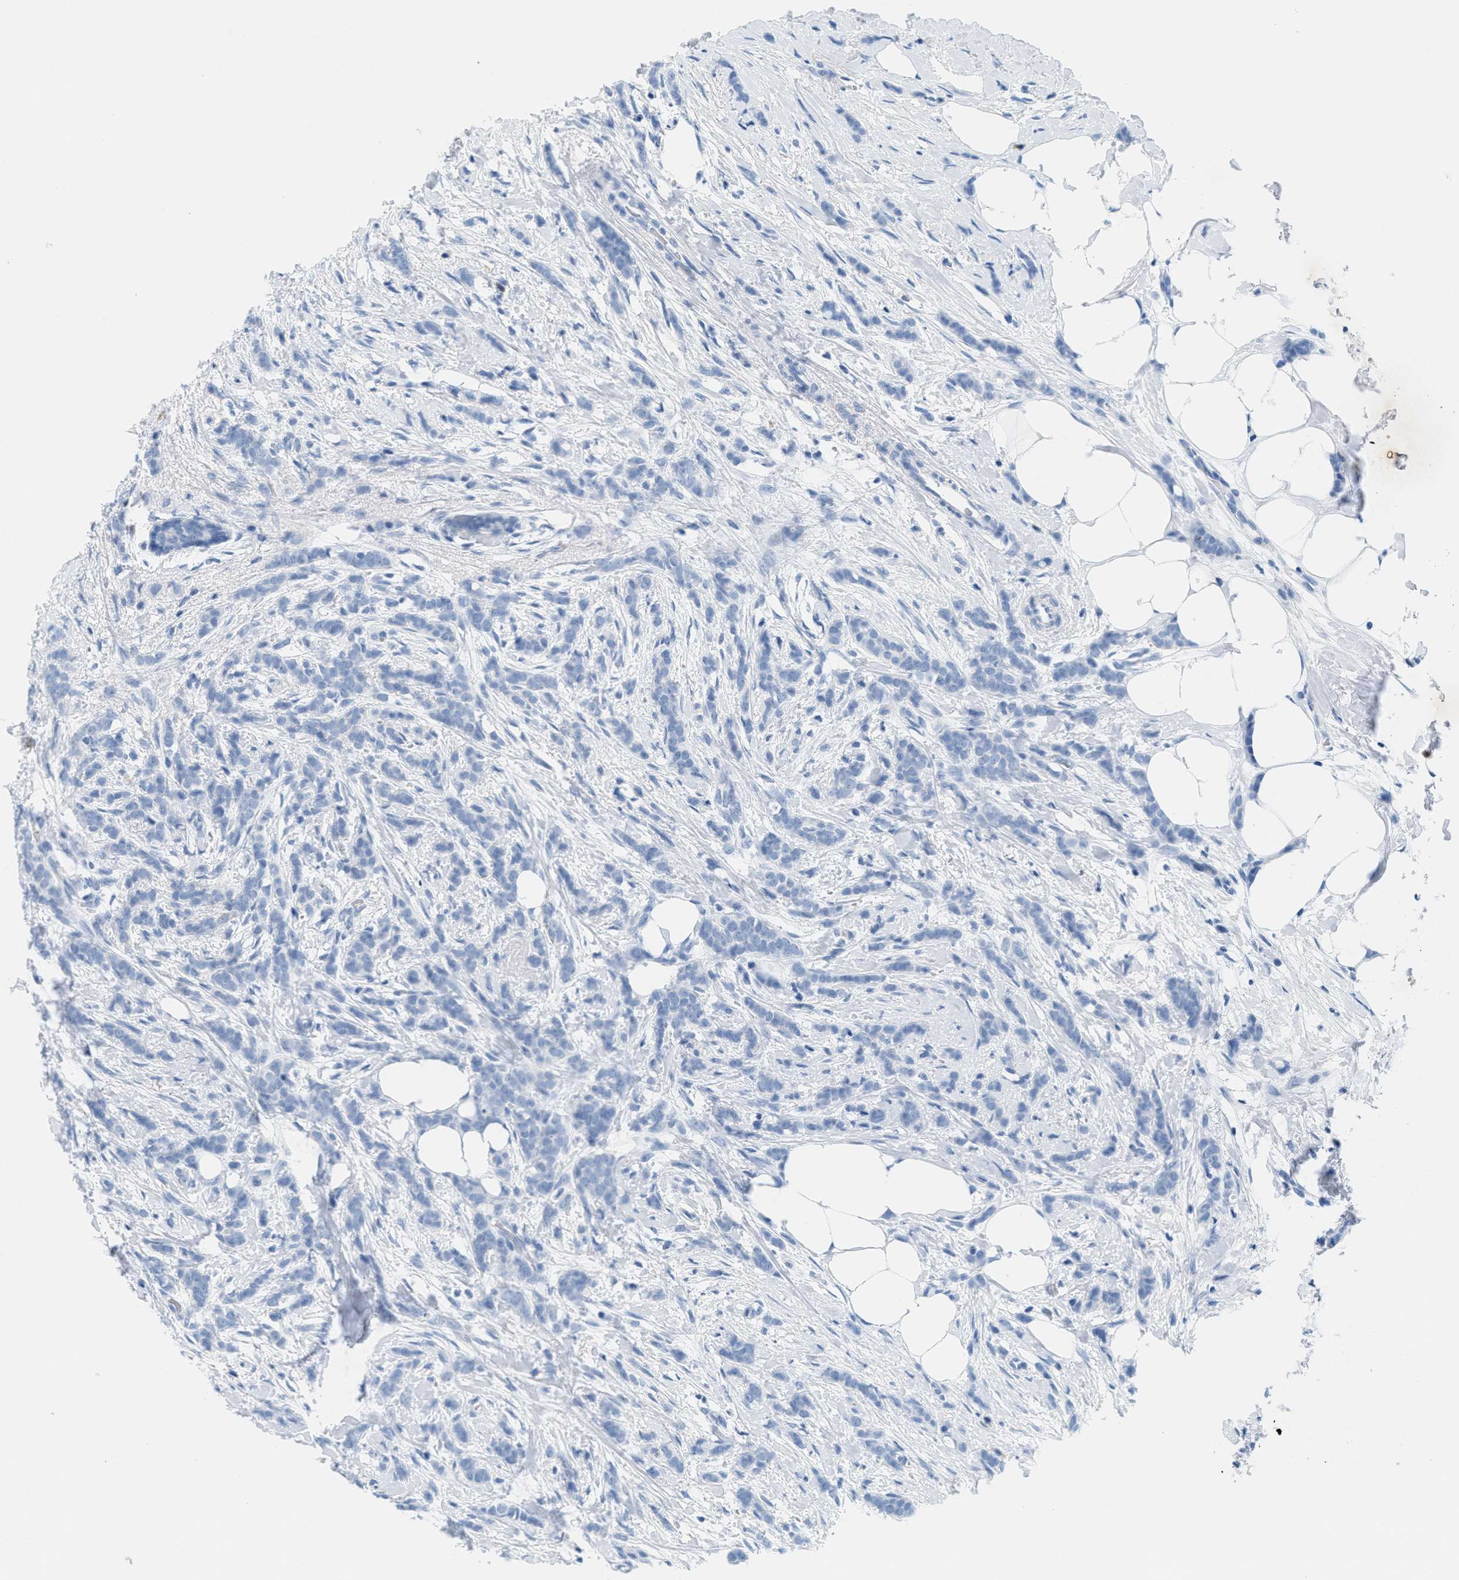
{"staining": {"intensity": "negative", "quantity": "none", "location": "none"}, "tissue": "breast cancer", "cell_type": "Tumor cells", "image_type": "cancer", "snomed": [{"axis": "morphology", "description": "Lobular carcinoma, in situ"}, {"axis": "morphology", "description": "Lobular carcinoma"}, {"axis": "topography", "description": "Breast"}], "caption": "This is a histopathology image of immunohistochemistry (IHC) staining of breast lobular carcinoma, which shows no staining in tumor cells.", "gene": "GPM6A", "patient": {"sex": "female", "age": 41}}